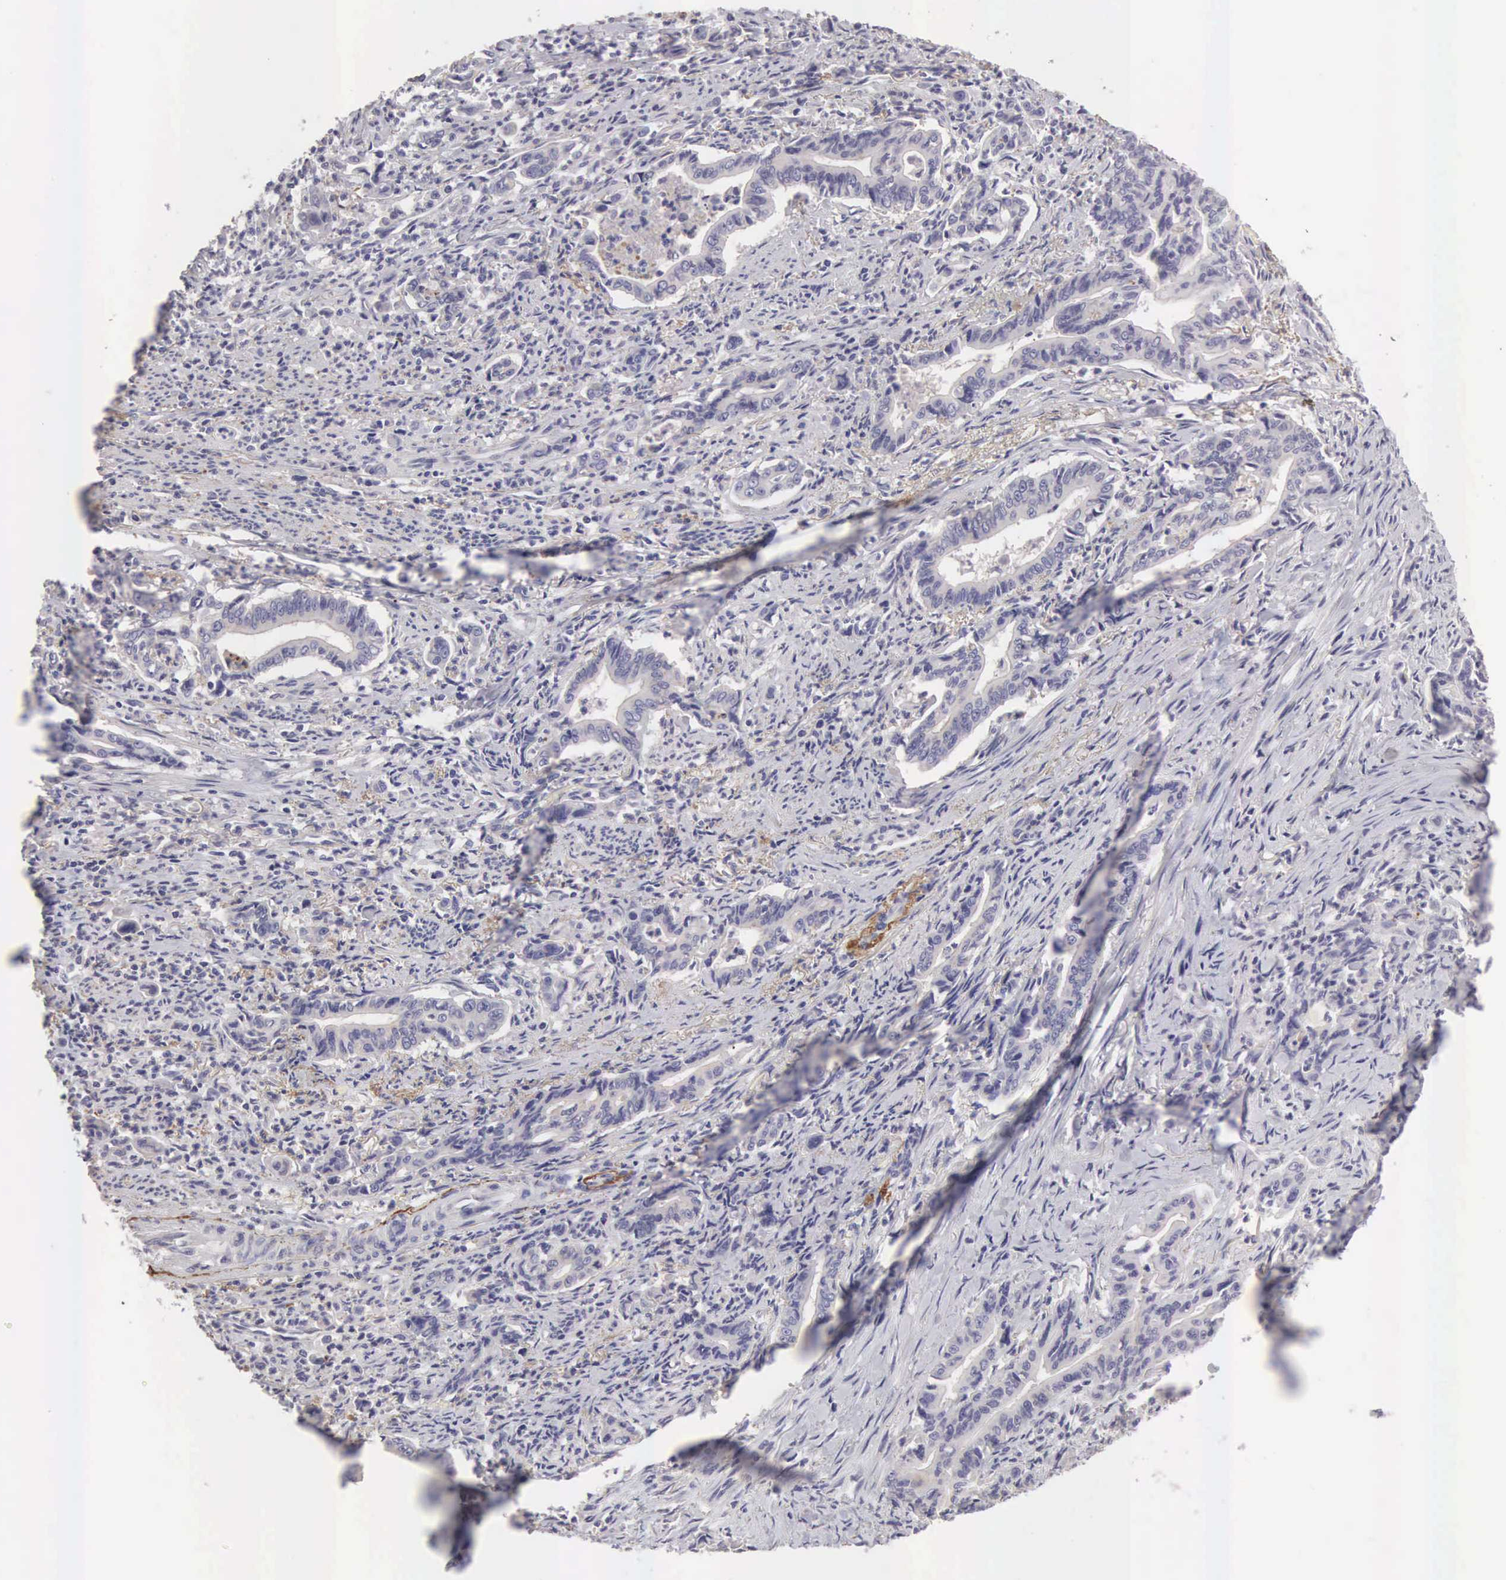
{"staining": {"intensity": "negative", "quantity": "none", "location": "none"}, "tissue": "stomach cancer", "cell_type": "Tumor cells", "image_type": "cancer", "snomed": [{"axis": "morphology", "description": "Adenocarcinoma, NOS"}, {"axis": "topography", "description": "Stomach"}], "caption": "IHC histopathology image of human stomach cancer (adenocarcinoma) stained for a protein (brown), which reveals no staining in tumor cells.", "gene": "CLU", "patient": {"sex": "female", "age": 76}}